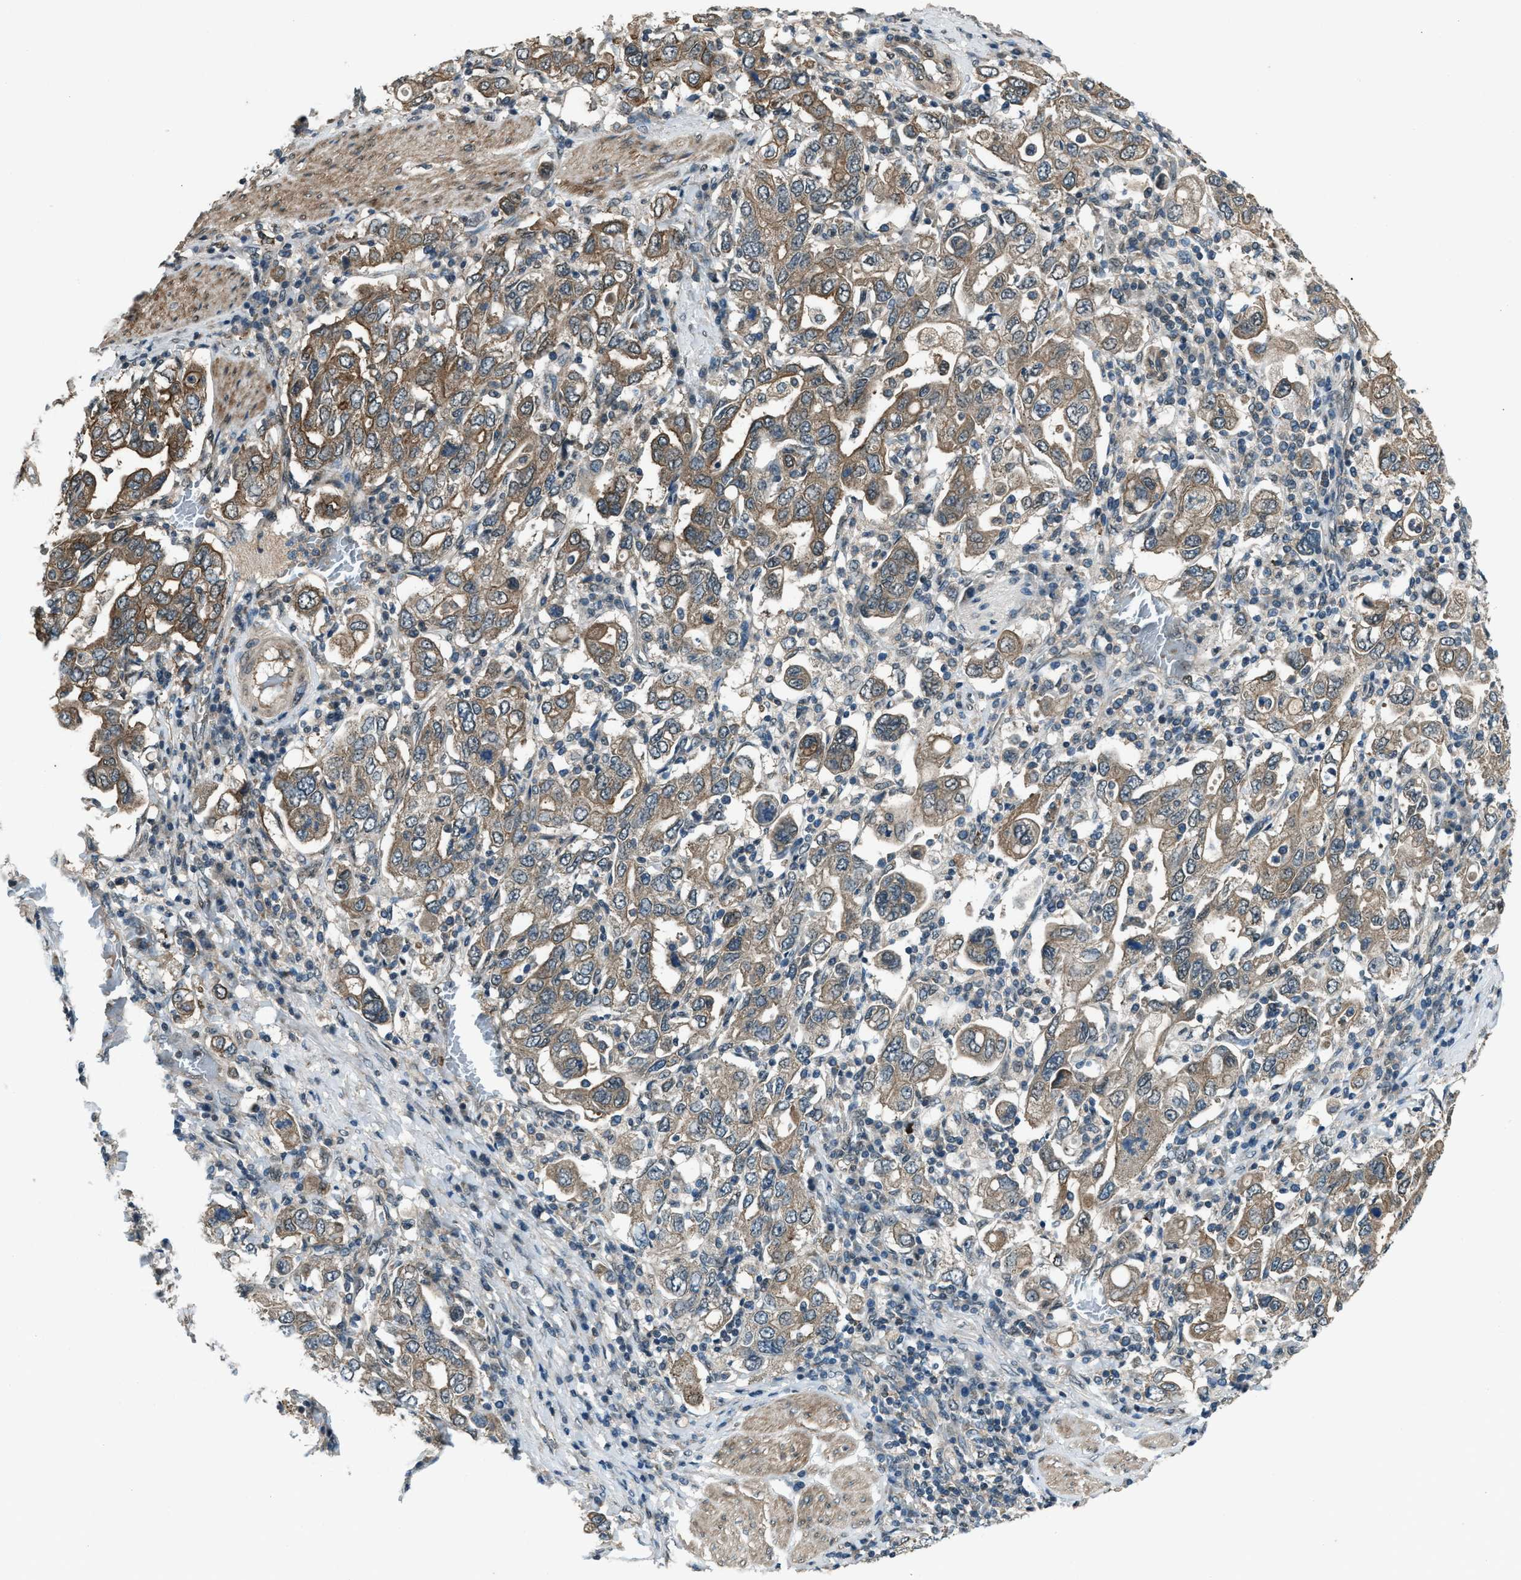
{"staining": {"intensity": "moderate", "quantity": ">75%", "location": "cytoplasmic/membranous"}, "tissue": "stomach cancer", "cell_type": "Tumor cells", "image_type": "cancer", "snomed": [{"axis": "morphology", "description": "Adenocarcinoma, NOS"}, {"axis": "topography", "description": "Stomach, upper"}], "caption": "Moderate cytoplasmic/membranous protein expression is appreciated in about >75% of tumor cells in stomach adenocarcinoma.", "gene": "SVIL", "patient": {"sex": "male", "age": 62}}